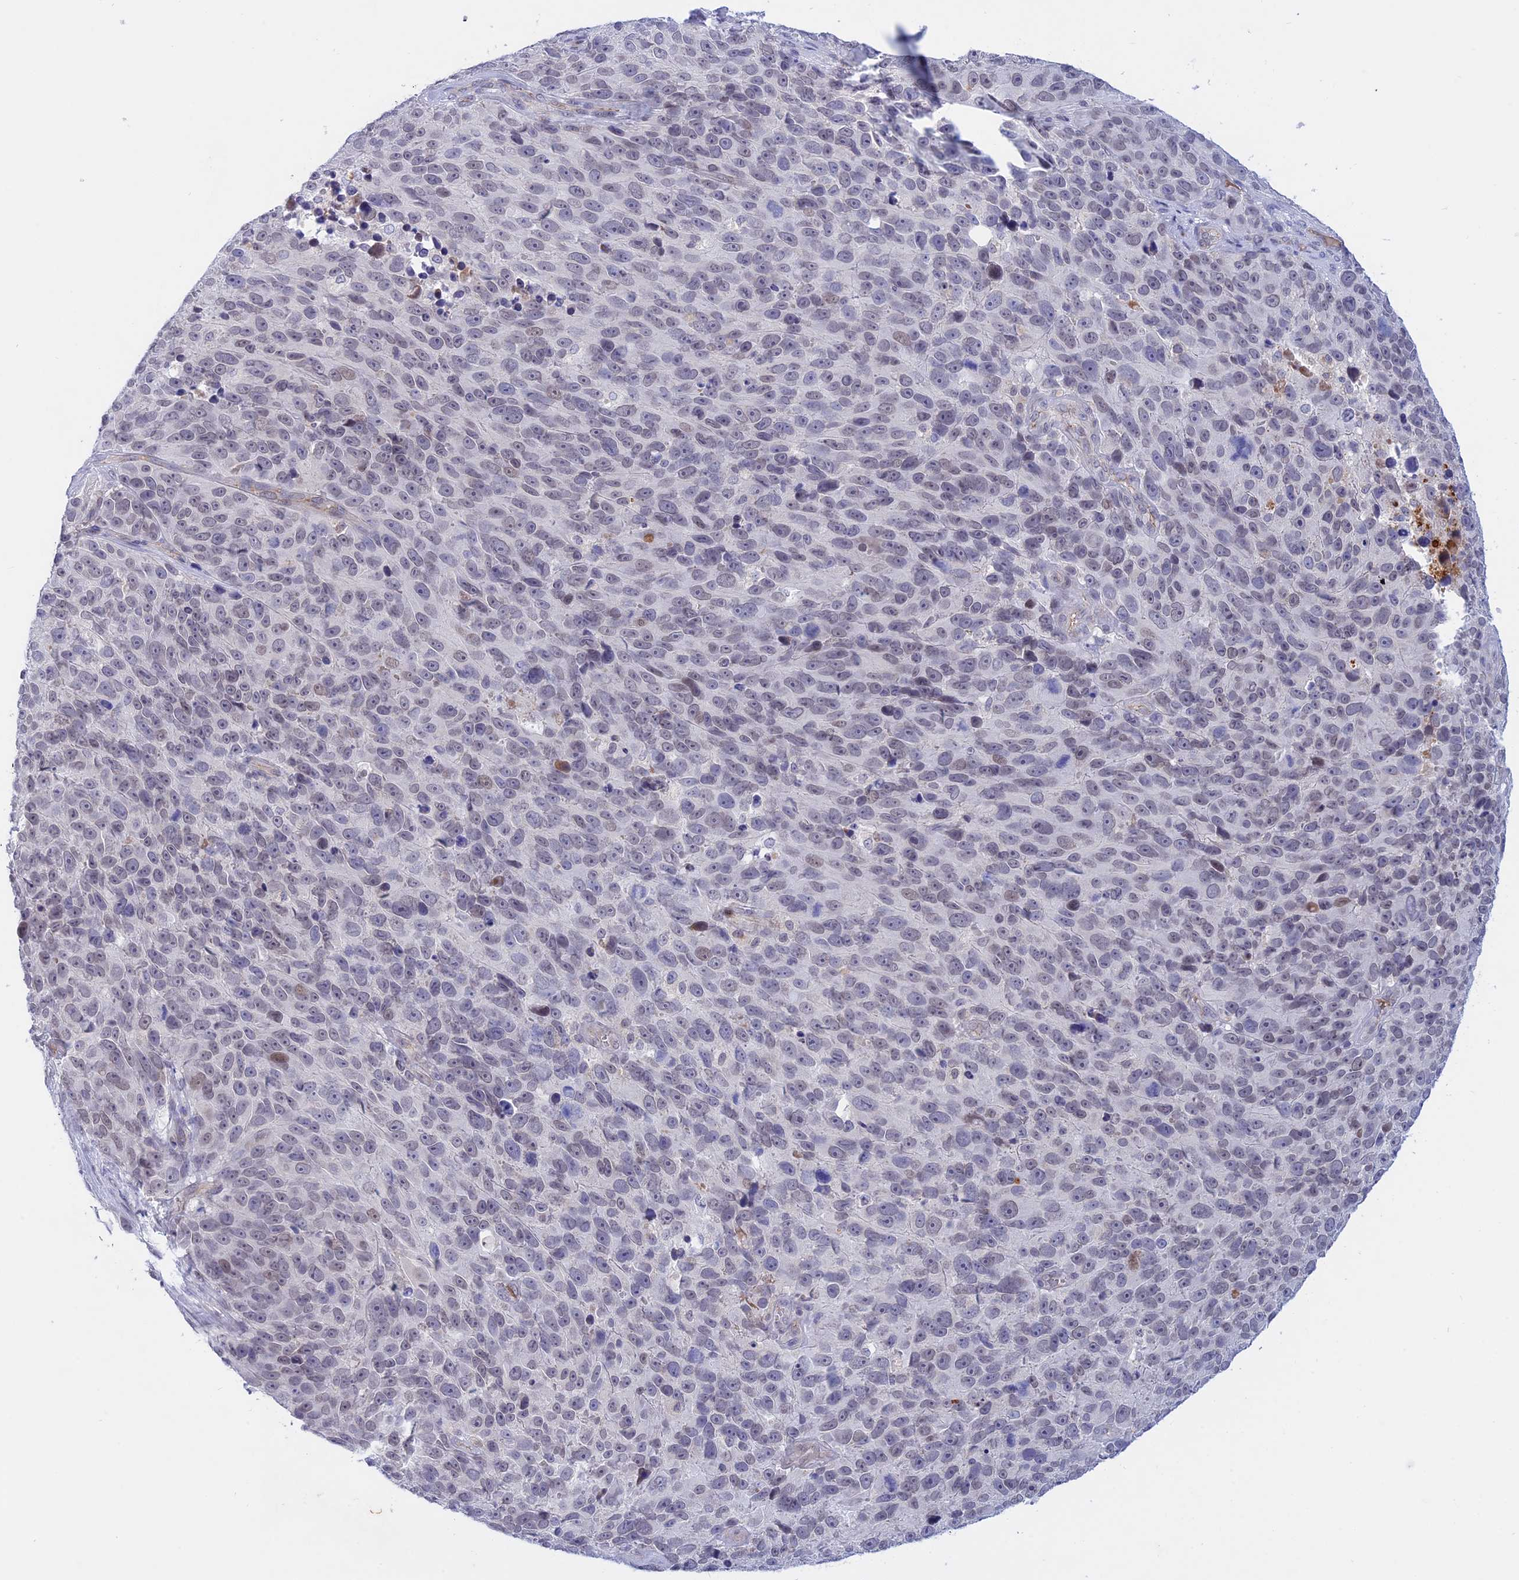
{"staining": {"intensity": "weak", "quantity": "25%-75%", "location": "nuclear"}, "tissue": "melanoma", "cell_type": "Tumor cells", "image_type": "cancer", "snomed": [{"axis": "morphology", "description": "Malignant melanoma, NOS"}, {"axis": "topography", "description": "Skin"}], "caption": "Weak nuclear staining is identified in approximately 25%-75% of tumor cells in melanoma. The protein is shown in brown color, while the nuclei are stained blue.", "gene": "GK5", "patient": {"sex": "male", "age": 84}}